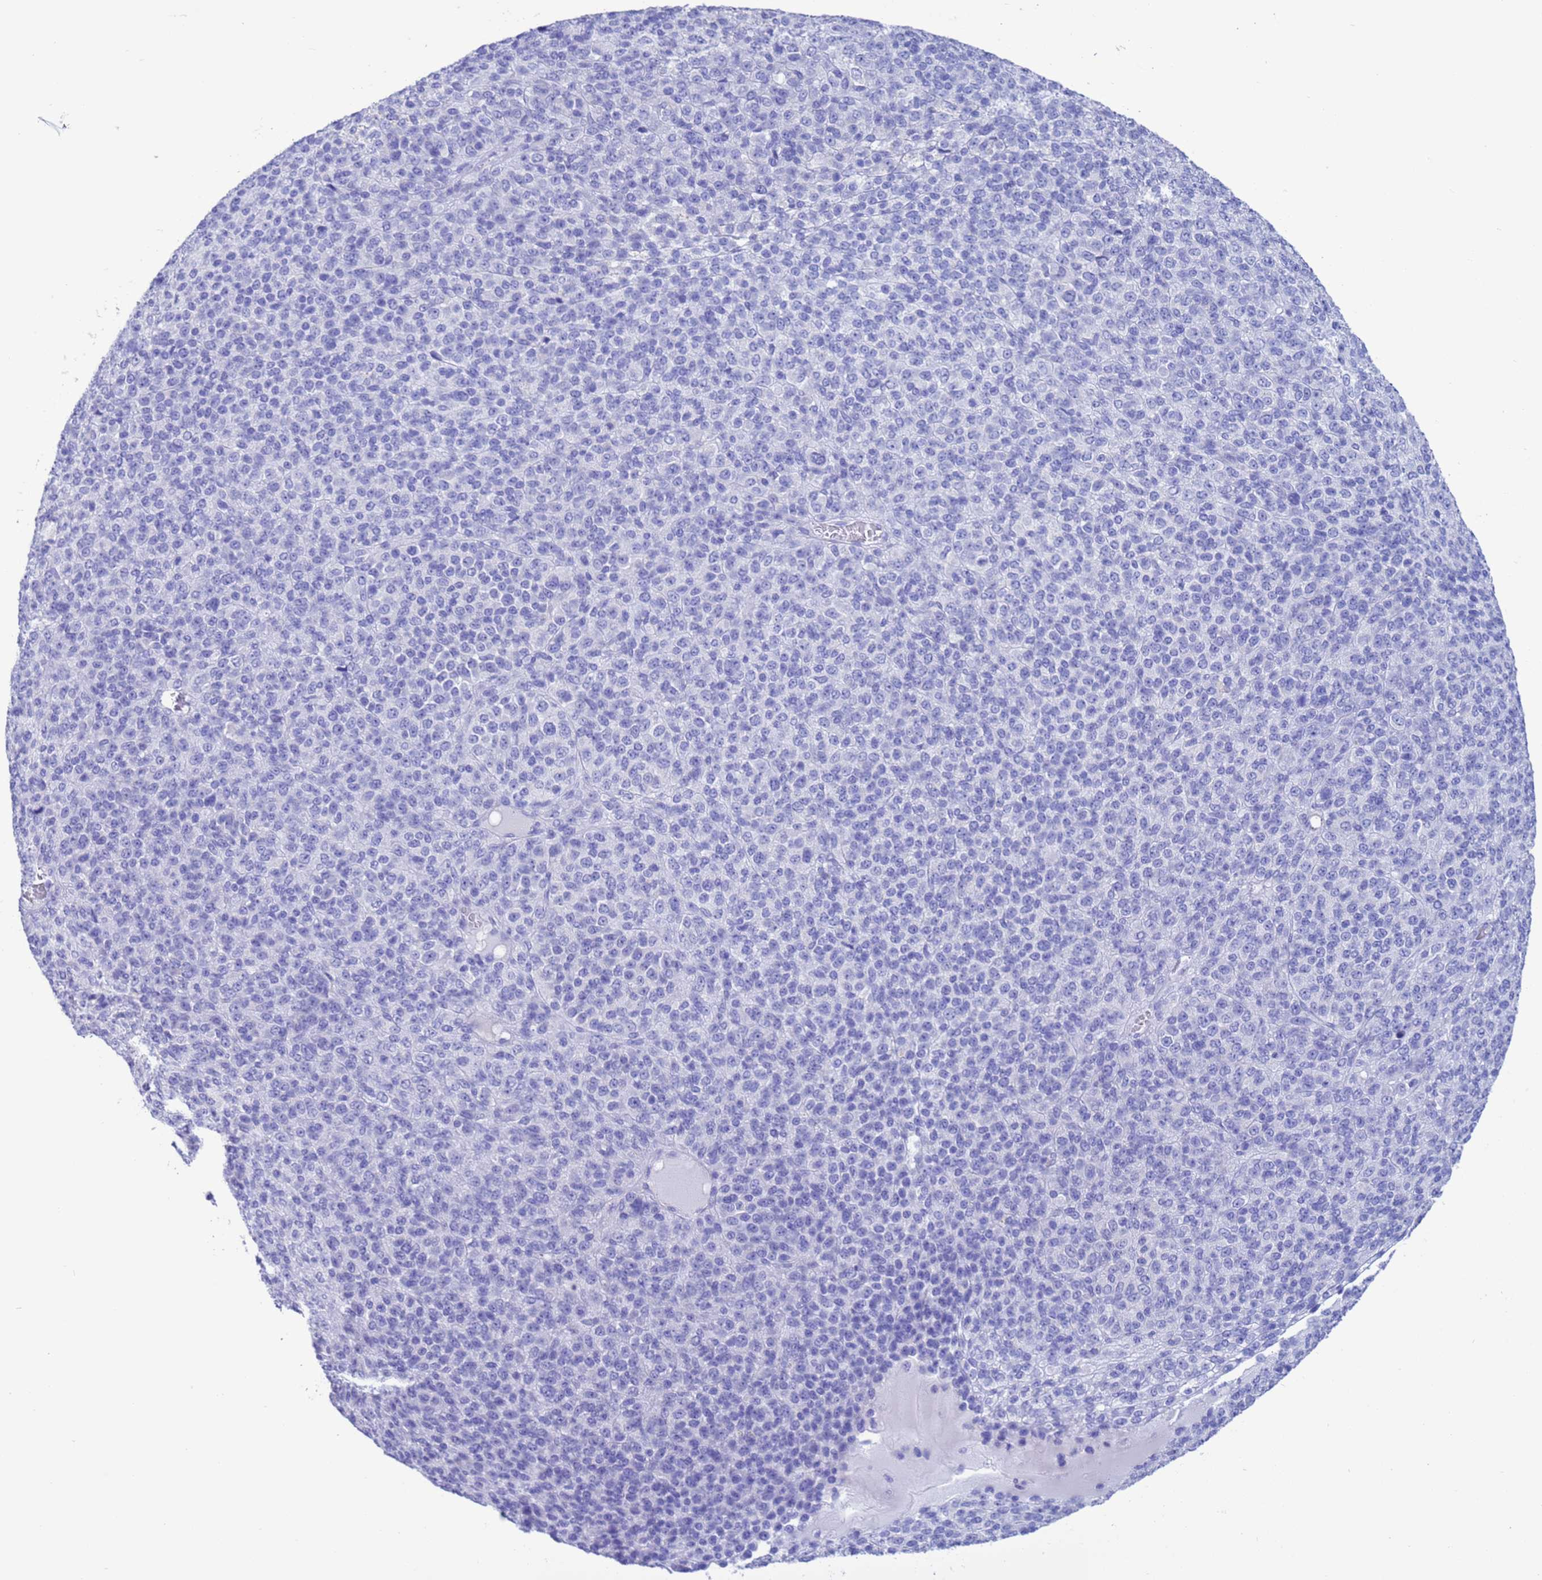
{"staining": {"intensity": "negative", "quantity": "none", "location": "none"}, "tissue": "melanoma", "cell_type": "Tumor cells", "image_type": "cancer", "snomed": [{"axis": "morphology", "description": "Malignant melanoma, Metastatic site"}, {"axis": "topography", "description": "Brain"}], "caption": "Immunohistochemistry photomicrograph of malignant melanoma (metastatic site) stained for a protein (brown), which shows no positivity in tumor cells. Brightfield microscopy of IHC stained with DAB (3,3'-diaminobenzidine) (brown) and hematoxylin (blue), captured at high magnification.", "gene": "GSTM1", "patient": {"sex": "female", "age": 56}}